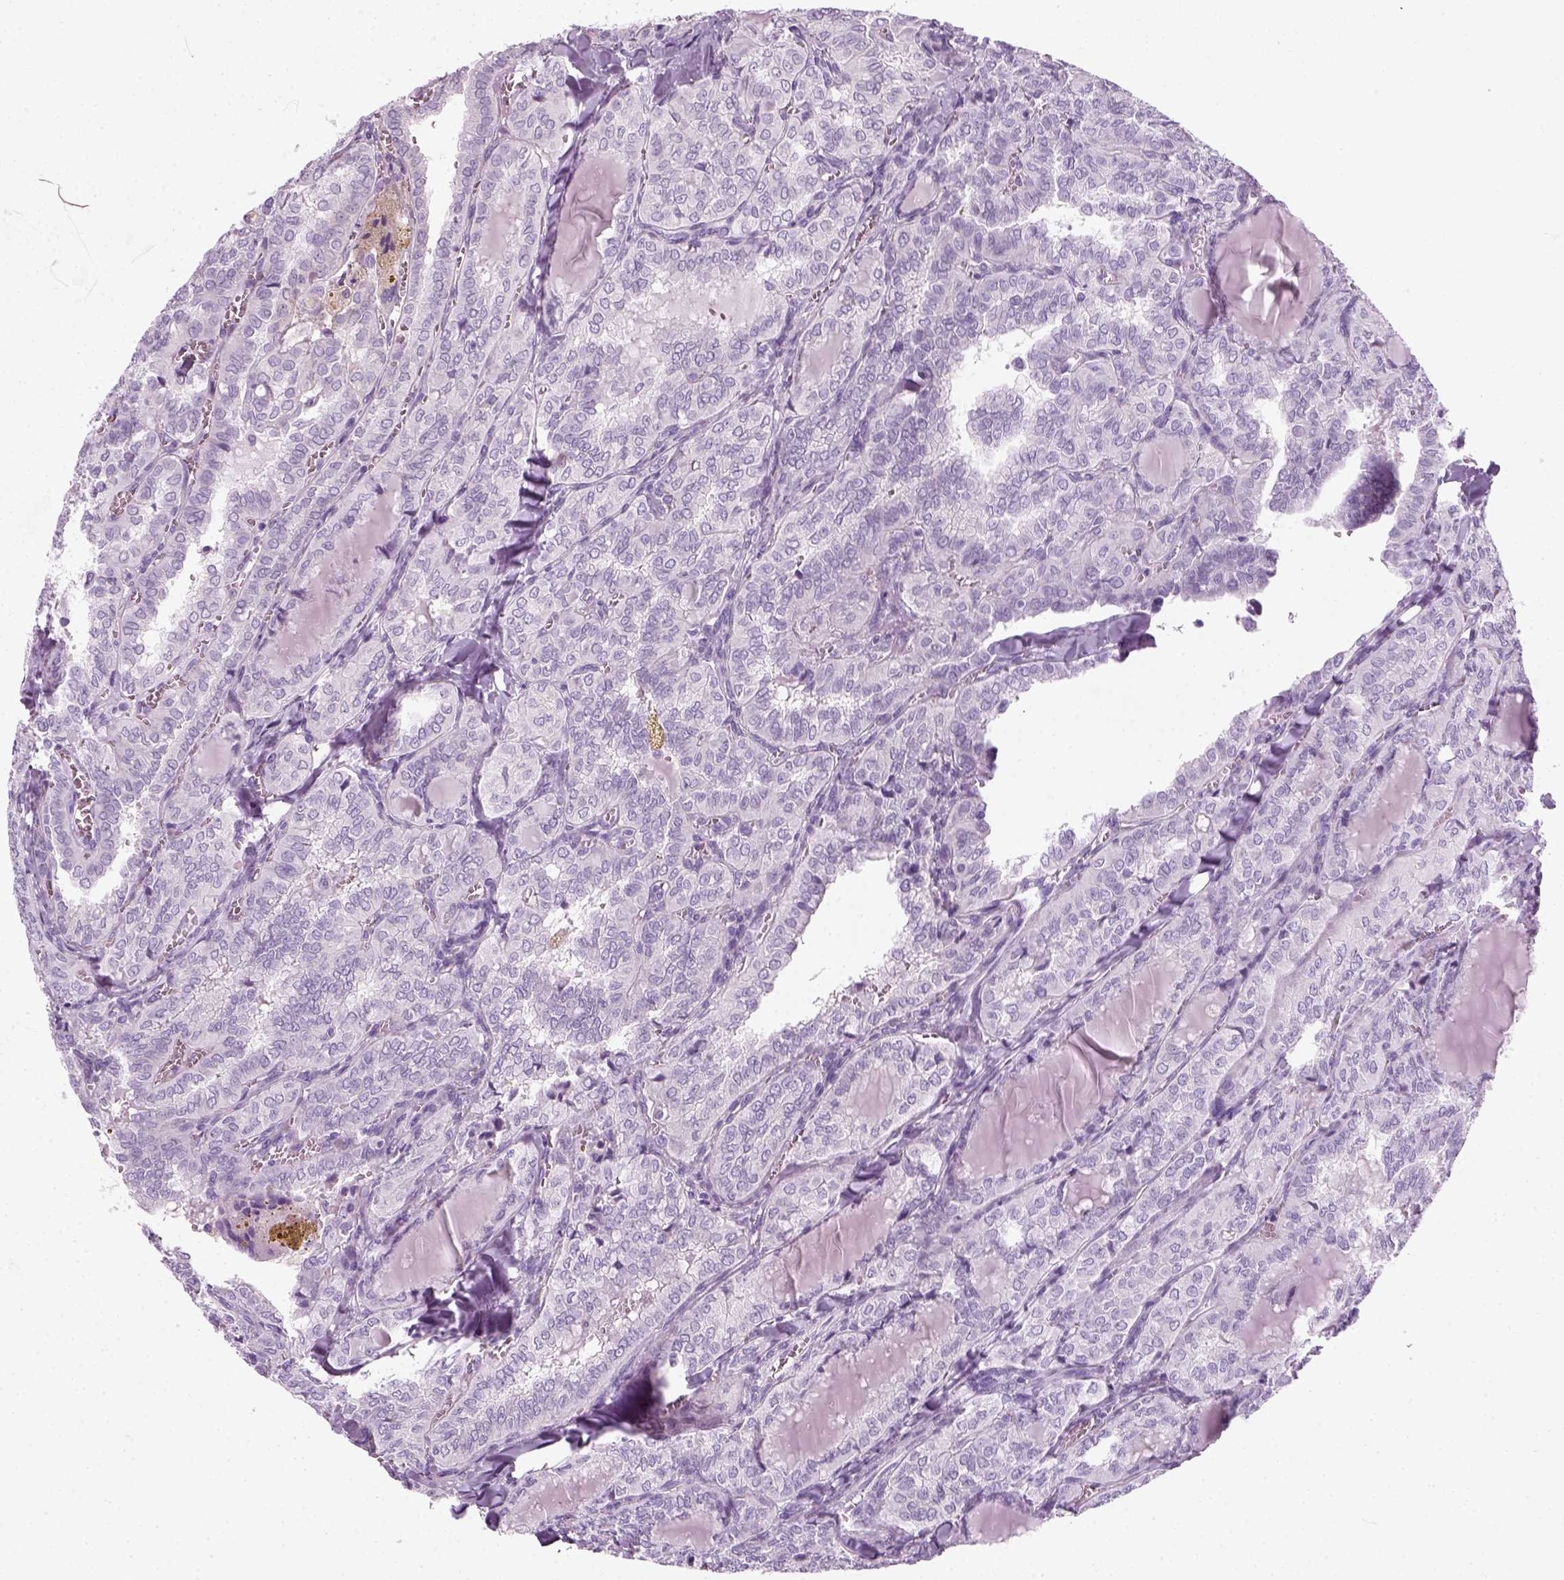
{"staining": {"intensity": "negative", "quantity": "none", "location": "none"}, "tissue": "thyroid cancer", "cell_type": "Tumor cells", "image_type": "cancer", "snomed": [{"axis": "morphology", "description": "Papillary adenocarcinoma, NOS"}, {"axis": "topography", "description": "Thyroid gland"}], "caption": "Immunohistochemistry (IHC) of thyroid cancer (papillary adenocarcinoma) shows no staining in tumor cells.", "gene": "SLC12A5", "patient": {"sex": "female", "age": 41}}